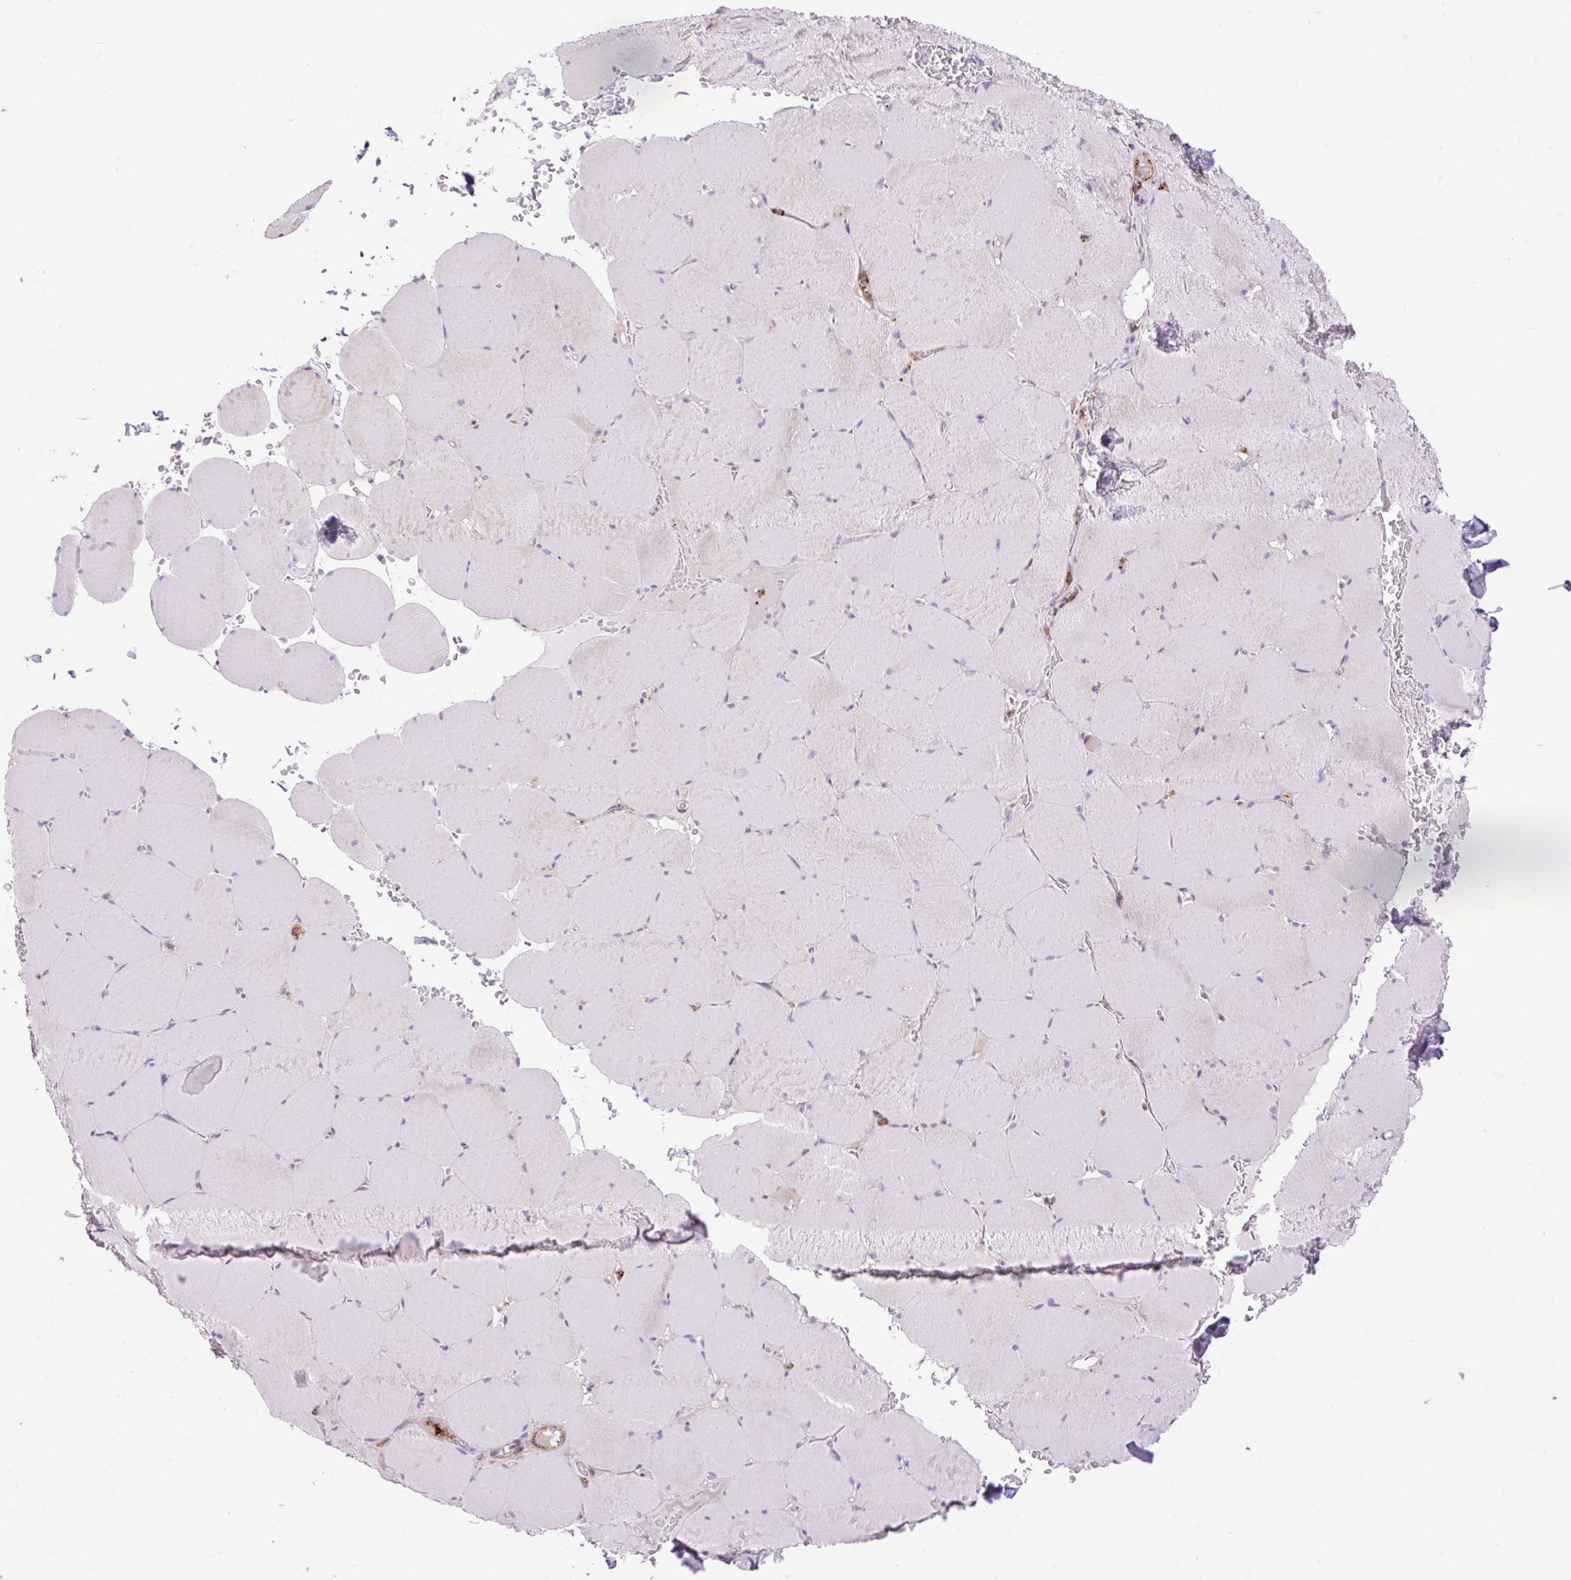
{"staining": {"intensity": "moderate", "quantity": "25%-75%", "location": "cytoplasmic/membranous"}, "tissue": "skeletal muscle", "cell_type": "Myocytes", "image_type": "normal", "snomed": [{"axis": "morphology", "description": "Normal tissue, NOS"}, {"axis": "topography", "description": "Skeletal muscle"}, {"axis": "topography", "description": "Head-Neck"}], "caption": "DAB (3,3'-diaminobenzidine) immunohistochemical staining of benign skeletal muscle shows moderate cytoplasmic/membranous protein expression in approximately 25%-75% of myocytes. The staining was performed using DAB, with brown indicating positive protein expression. Nuclei are stained blue with hematoxylin.", "gene": "CORO7", "patient": {"sex": "male", "age": 66}}